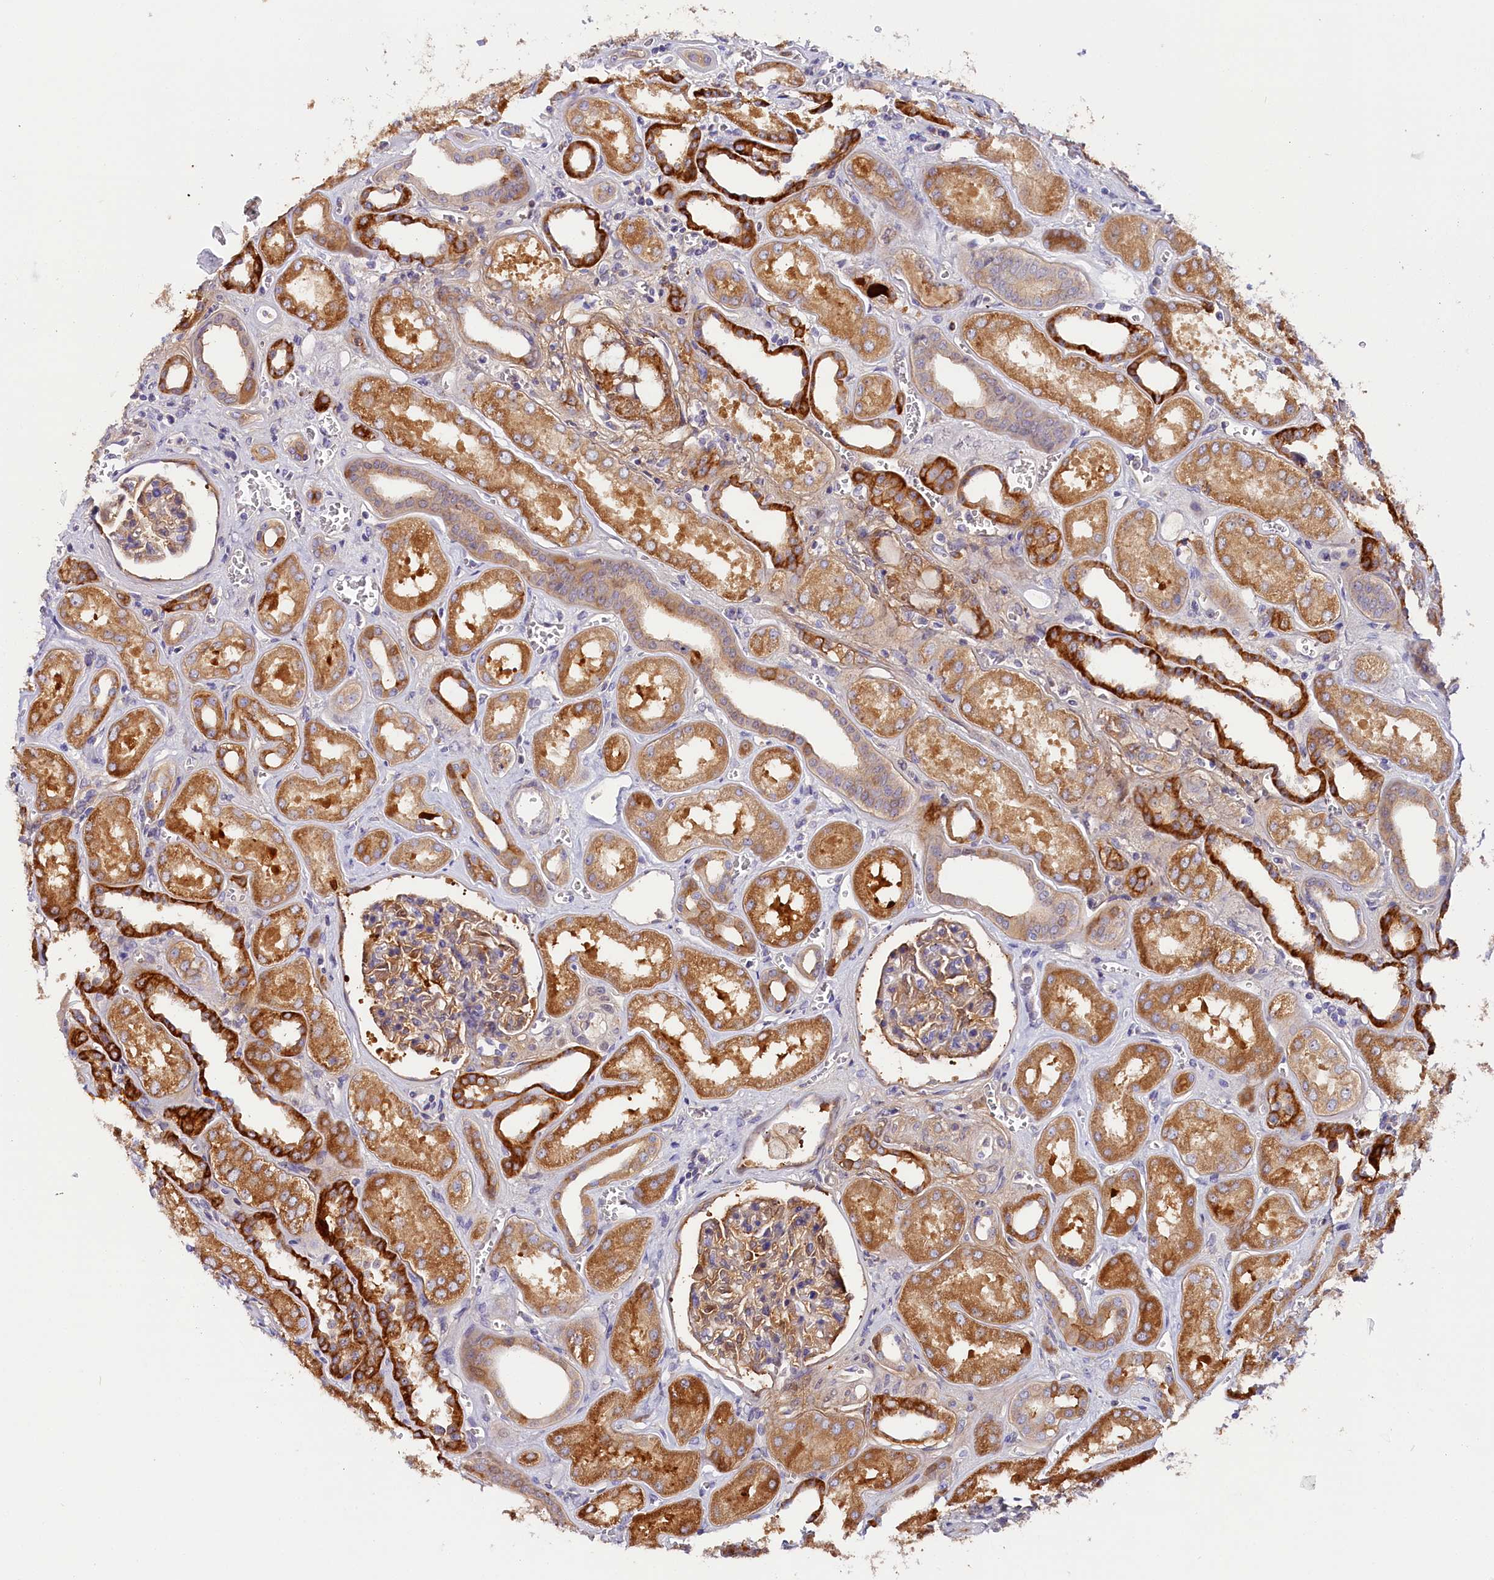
{"staining": {"intensity": "moderate", "quantity": "25%-75%", "location": "cytoplasmic/membranous"}, "tissue": "kidney", "cell_type": "Cells in glomeruli", "image_type": "normal", "snomed": [{"axis": "morphology", "description": "Normal tissue, NOS"}, {"axis": "morphology", "description": "Adenocarcinoma, NOS"}, {"axis": "topography", "description": "Kidney"}], "caption": "Kidney stained with a brown dye displays moderate cytoplasmic/membranous positive positivity in about 25%-75% of cells in glomeruli.", "gene": "KATNB1", "patient": {"sex": "female", "age": 68}}